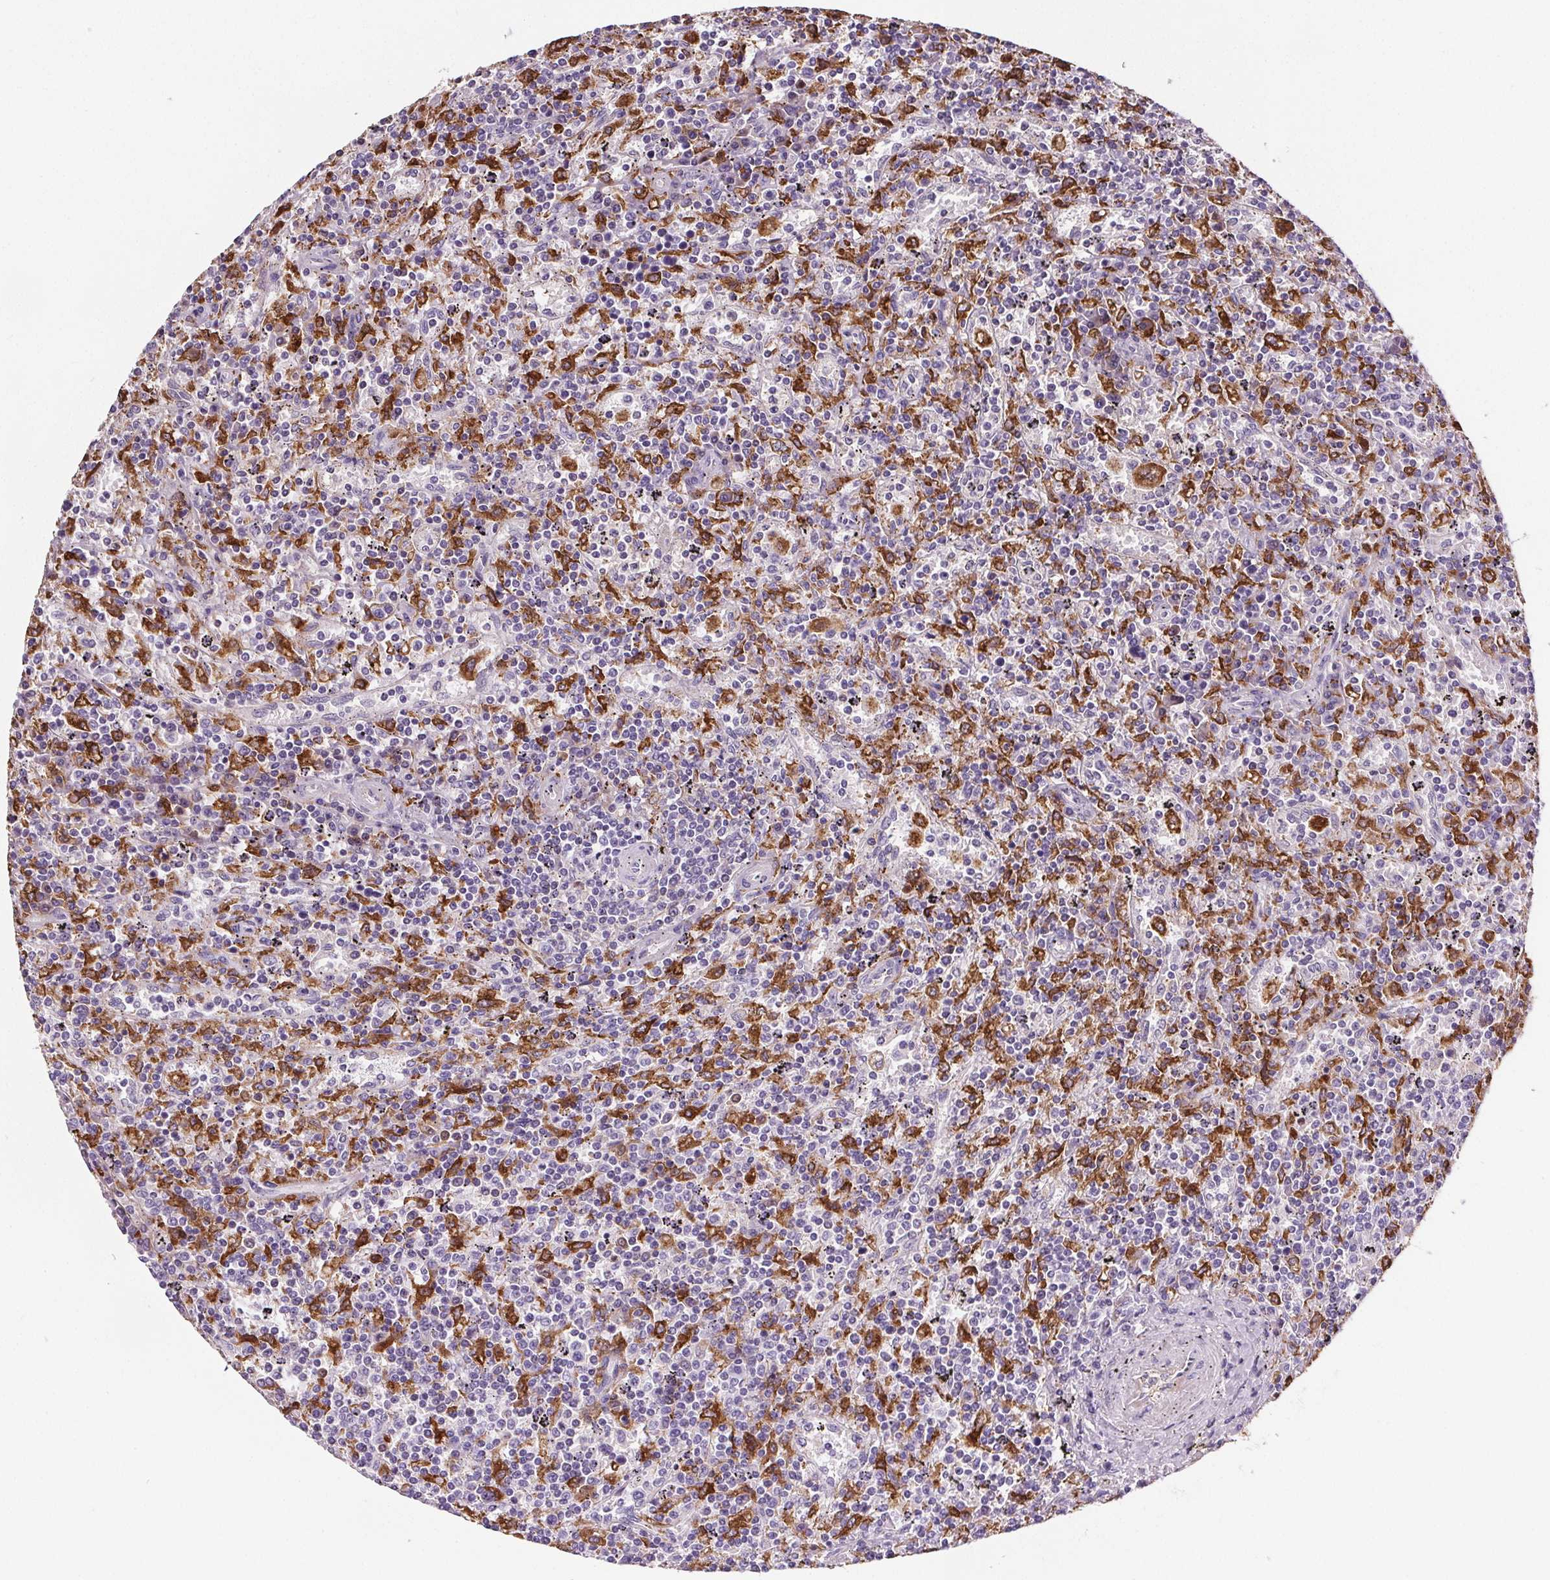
{"staining": {"intensity": "strong", "quantity": "25%-75%", "location": "cytoplasmic/membranous"}, "tissue": "lymphoma", "cell_type": "Tumor cells", "image_type": "cancer", "snomed": [{"axis": "morphology", "description": "Malignant lymphoma, non-Hodgkin's type, Low grade"}, {"axis": "topography", "description": "Spleen"}], "caption": "Tumor cells show high levels of strong cytoplasmic/membranous staining in about 25%-75% of cells in human malignant lymphoma, non-Hodgkin's type (low-grade).", "gene": "CD5L", "patient": {"sex": "male", "age": 62}}